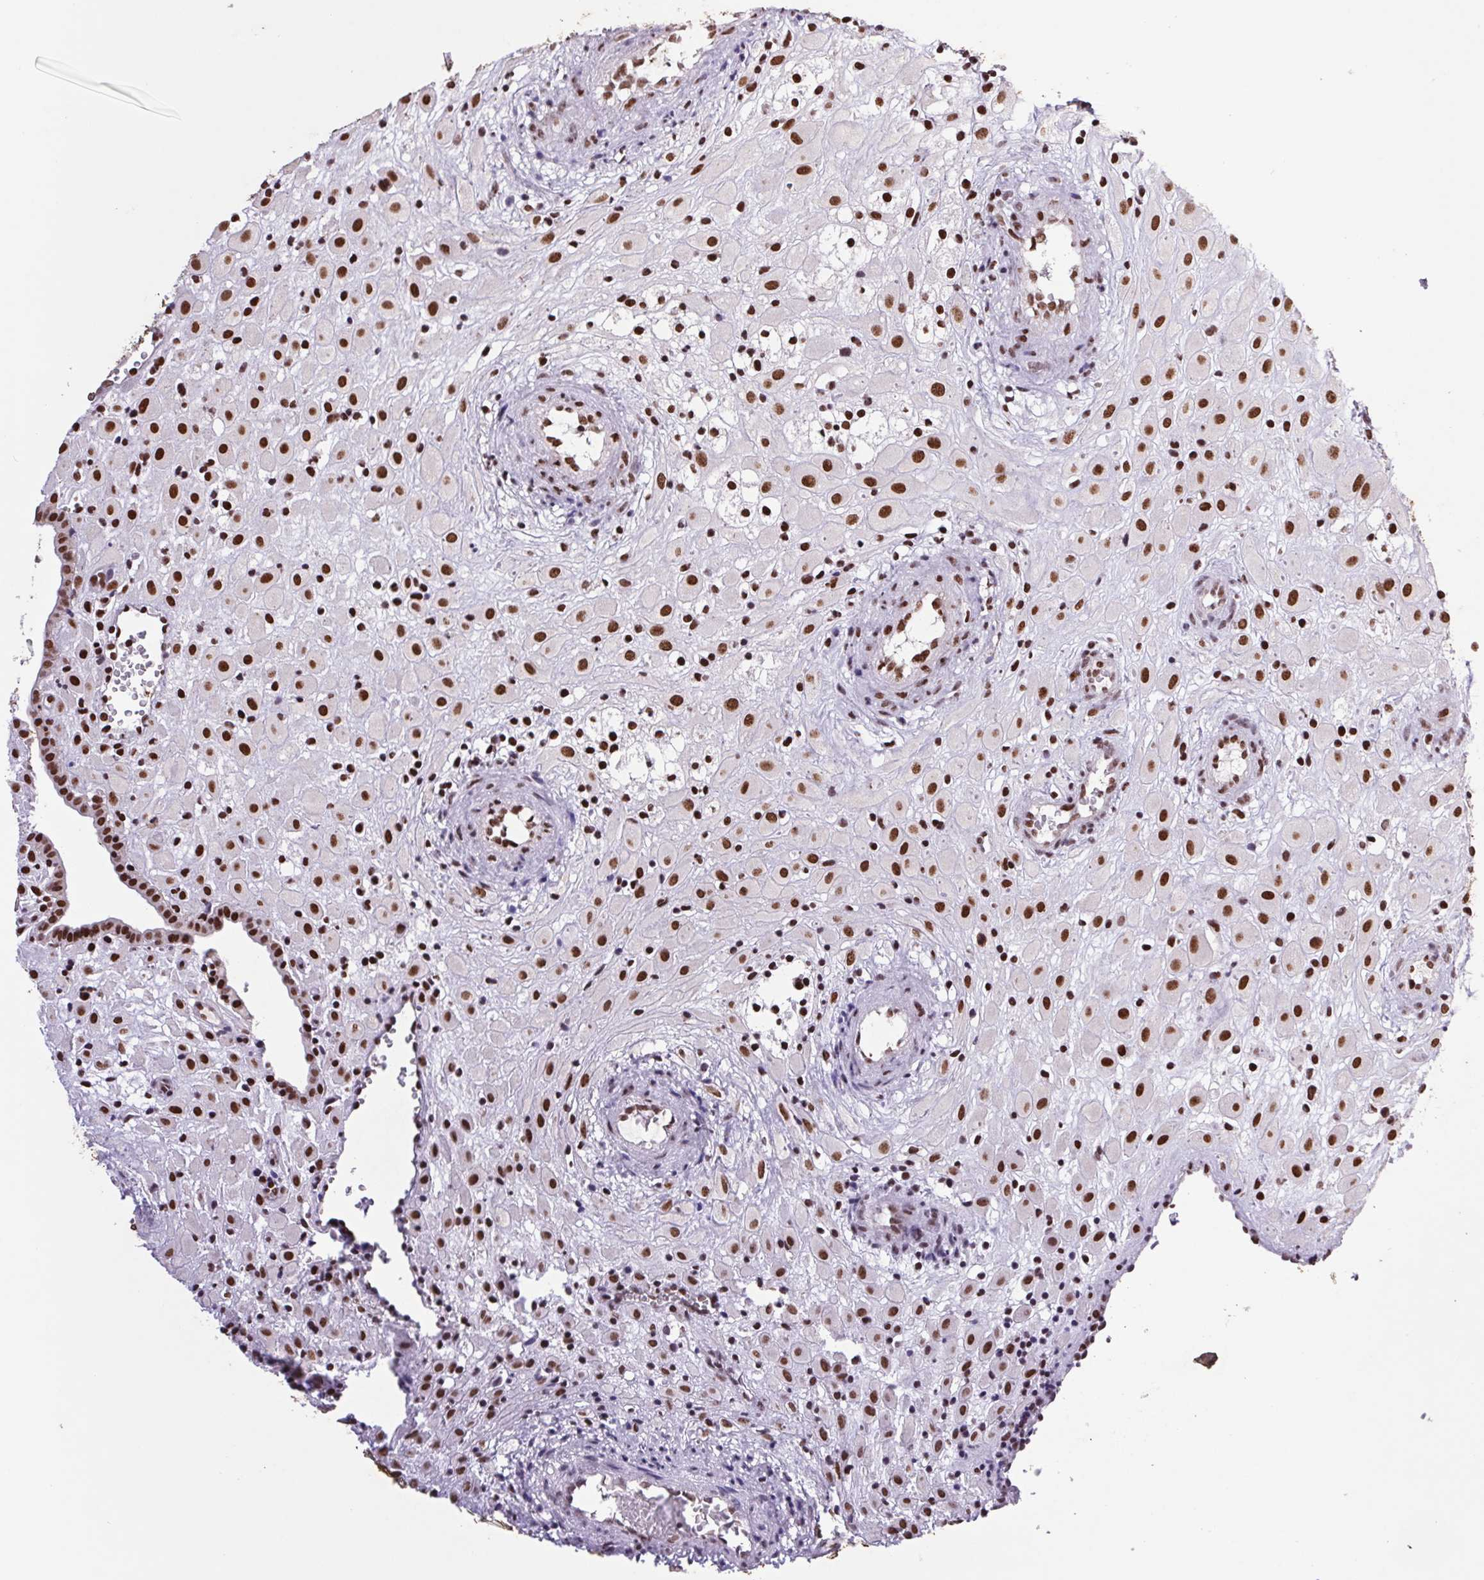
{"staining": {"intensity": "strong", "quantity": ">75%", "location": "nuclear"}, "tissue": "placenta", "cell_type": "Decidual cells", "image_type": "normal", "snomed": [{"axis": "morphology", "description": "Normal tissue, NOS"}, {"axis": "topography", "description": "Placenta"}], "caption": "A brown stain shows strong nuclear staining of a protein in decidual cells of benign placenta.", "gene": "LDLRAD4", "patient": {"sex": "female", "age": 24}}